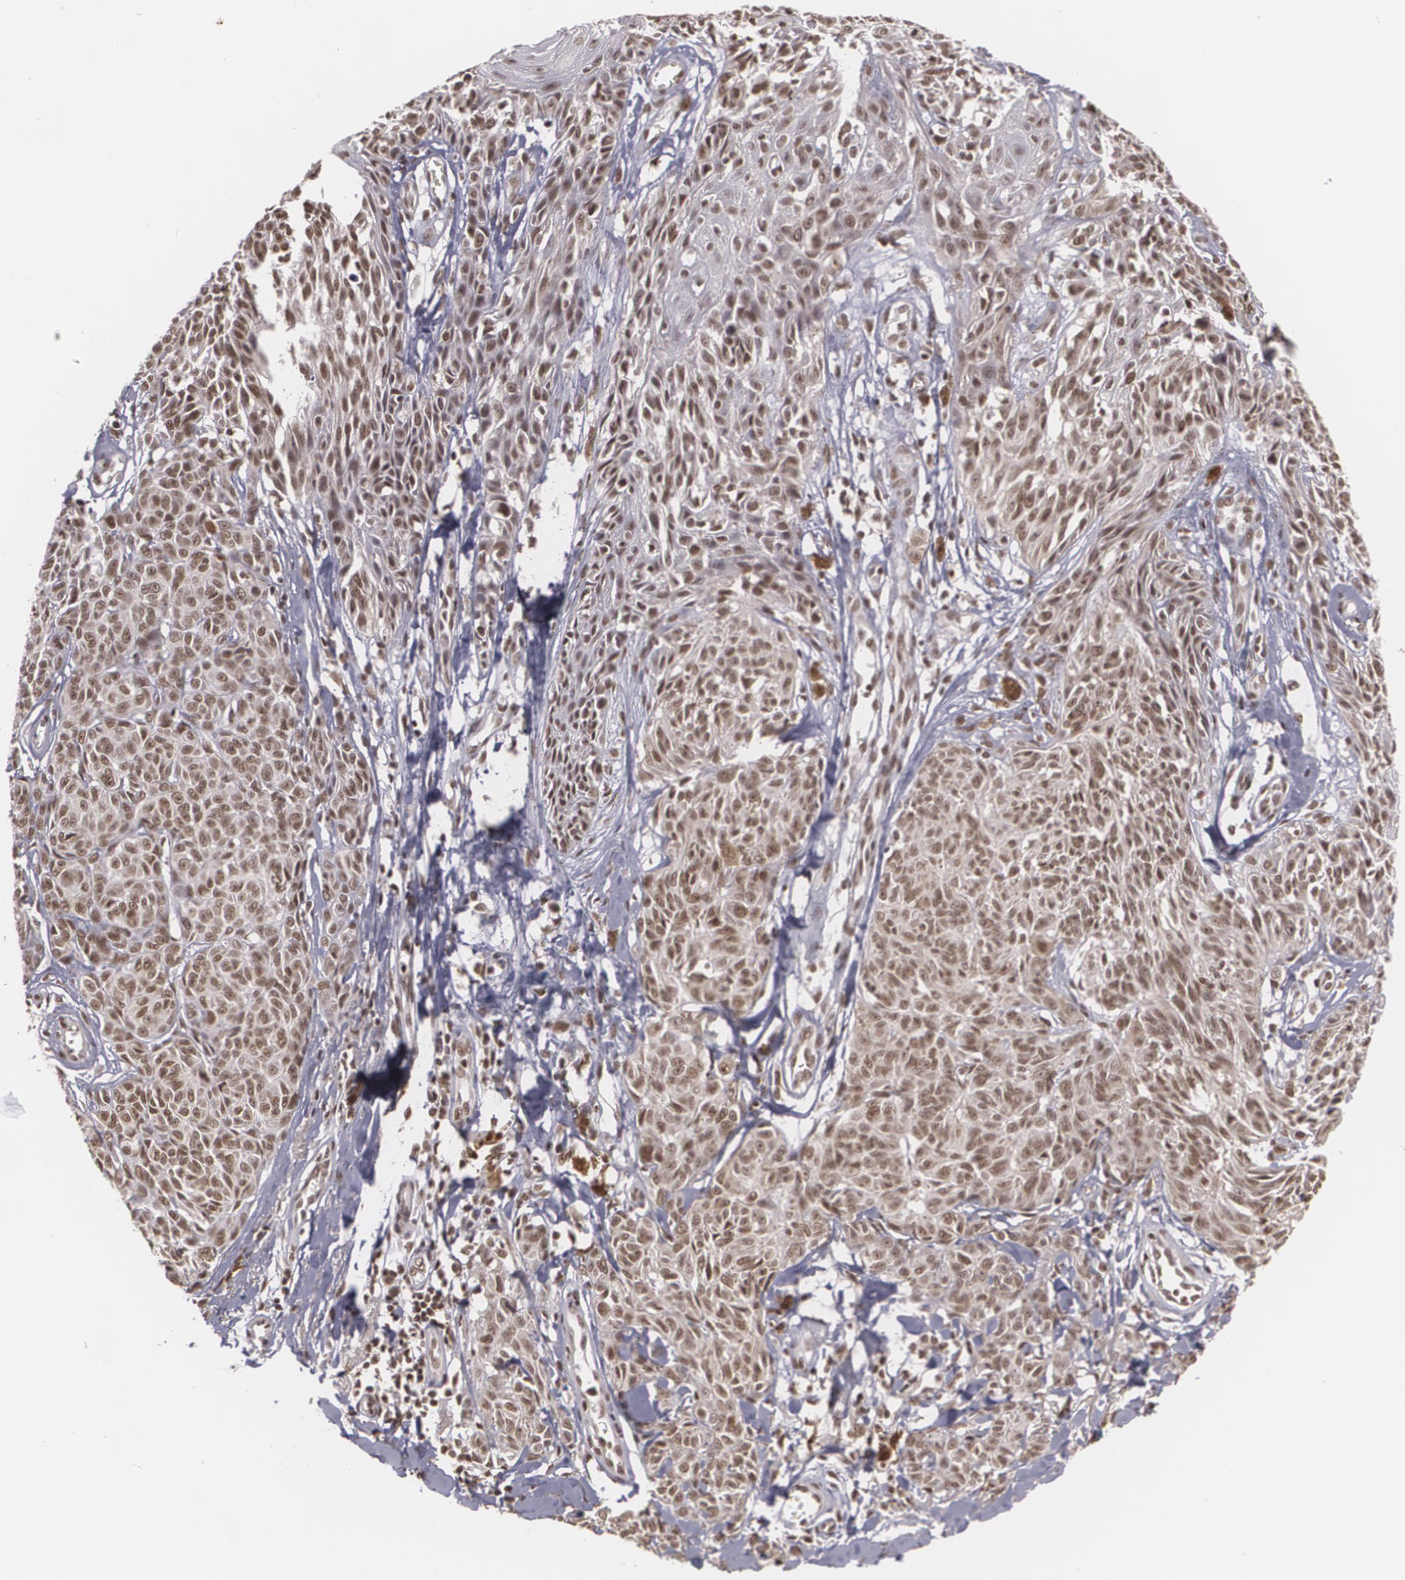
{"staining": {"intensity": "moderate", "quantity": ">75%", "location": "nuclear"}, "tissue": "melanoma", "cell_type": "Tumor cells", "image_type": "cancer", "snomed": [{"axis": "morphology", "description": "Malignant melanoma, NOS"}, {"axis": "topography", "description": "Skin"}], "caption": "Human melanoma stained with a protein marker reveals moderate staining in tumor cells.", "gene": "RXRB", "patient": {"sex": "female", "age": 77}}